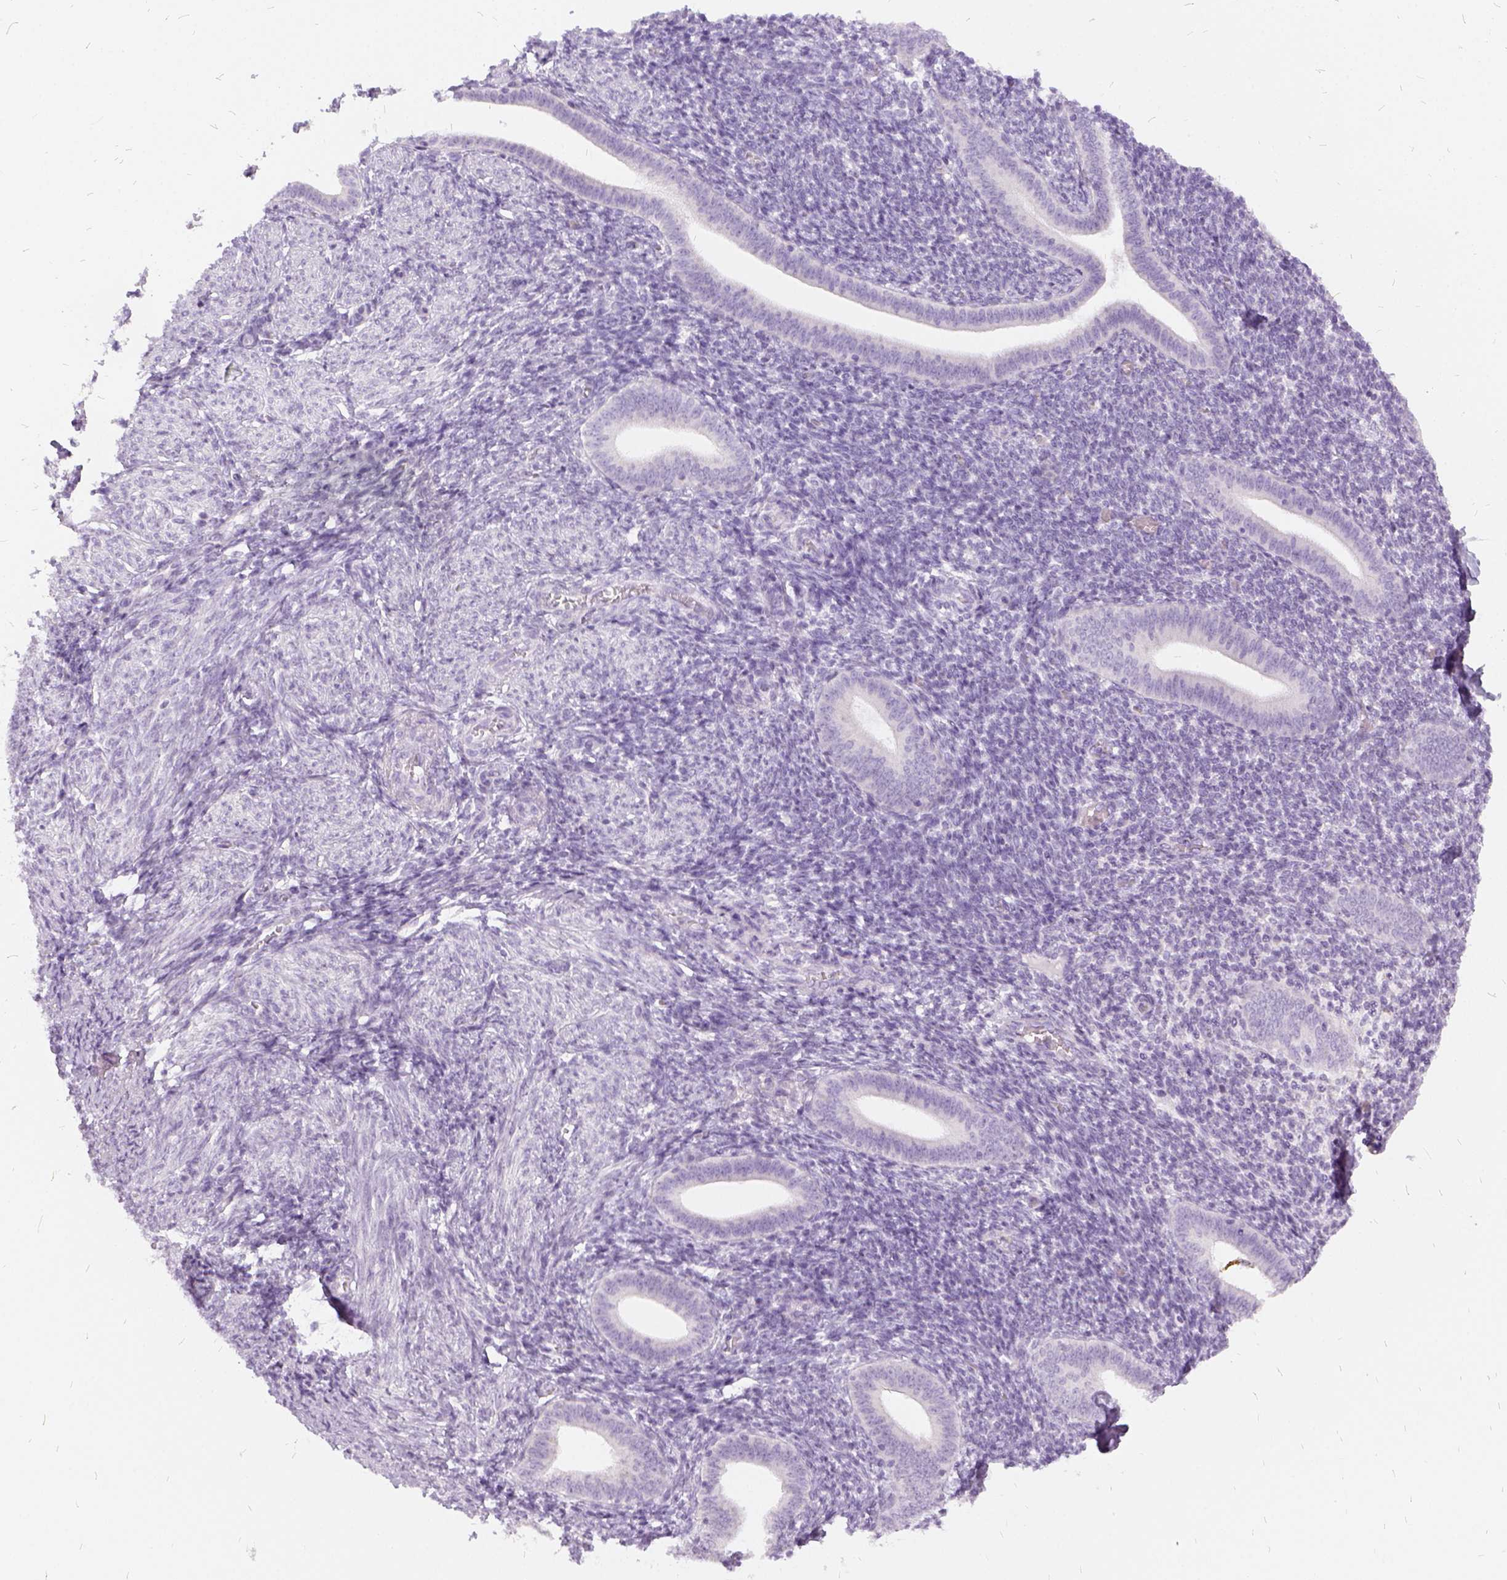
{"staining": {"intensity": "negative", "quantity": "none", "location": "none"}, "tissue": "endometrium", "cell_type": "Cells in endometrial stroma", "image_type": "normal", "snomed": [{"axis": "morphology", "description": "Normal tissue, NOS"}, {"axis": "topography", "description": "Endometrium"}], "caption": "Immunohistochemistry micrograph of normal endometrium stained for a protein (brown), which shows no positivity in cells in endometrial stroma.", "gene": "FDX1", "patient": {"sex": "female", "age": 25}}